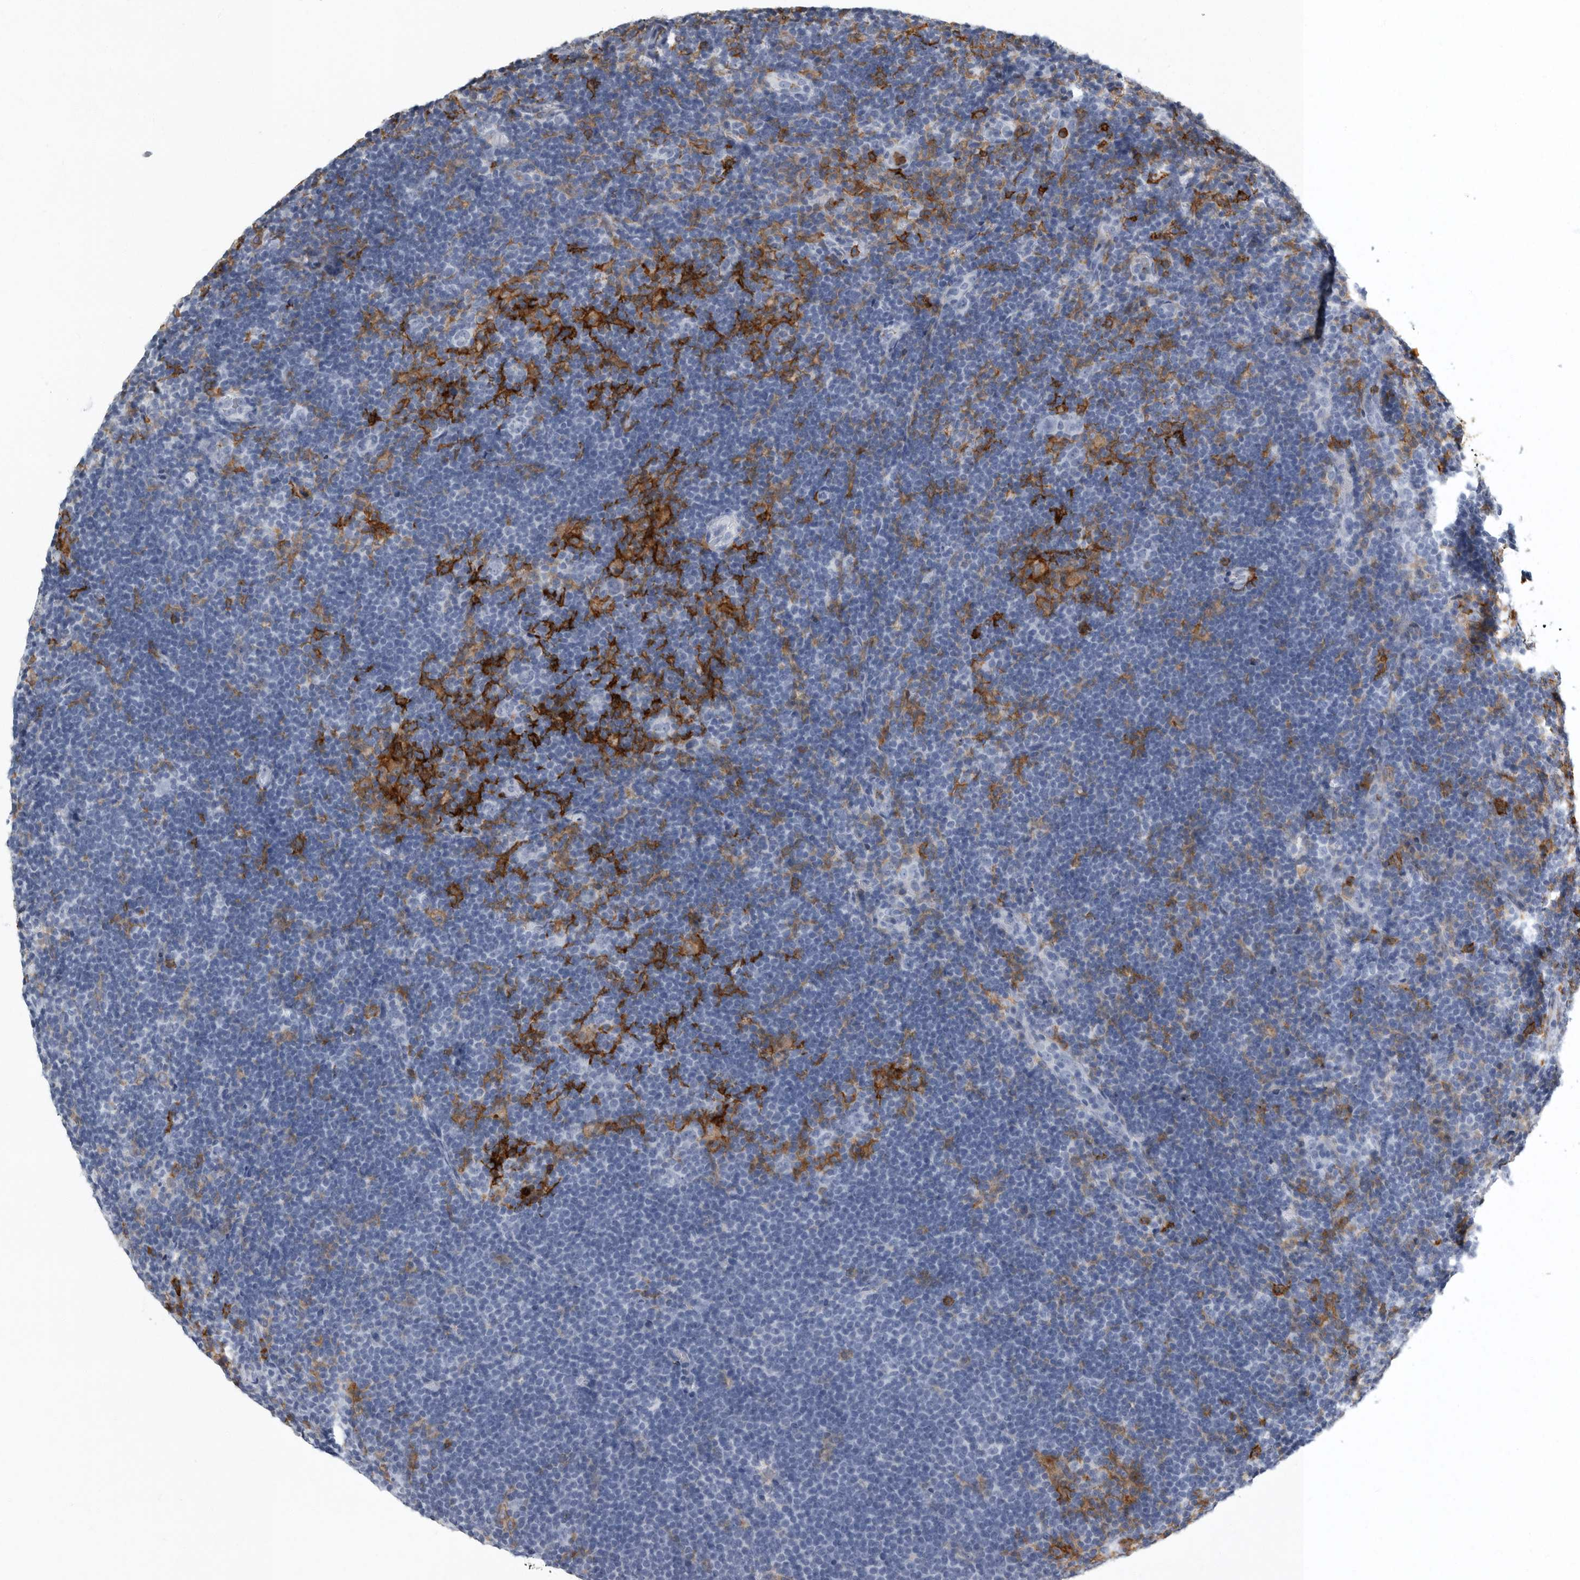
{"staining": {"intensity": "negative", "quantity": "none", "location": "none"}, "tissue": "lymphoma", "cell_type": "Tumor cells", "image_type": "cancer", "snomed": [{"axis": "morphology", "description": "Hodgkin's disease, NOS"}, {"axis": "topography", "description": "Lymph node"}], "caption": "Photomicrograph shows no protein staining in tumor cells of Hodgkin's disease tissue.", "gene": "FCER1G", "patient": {"sex": "female", "age": 57}}